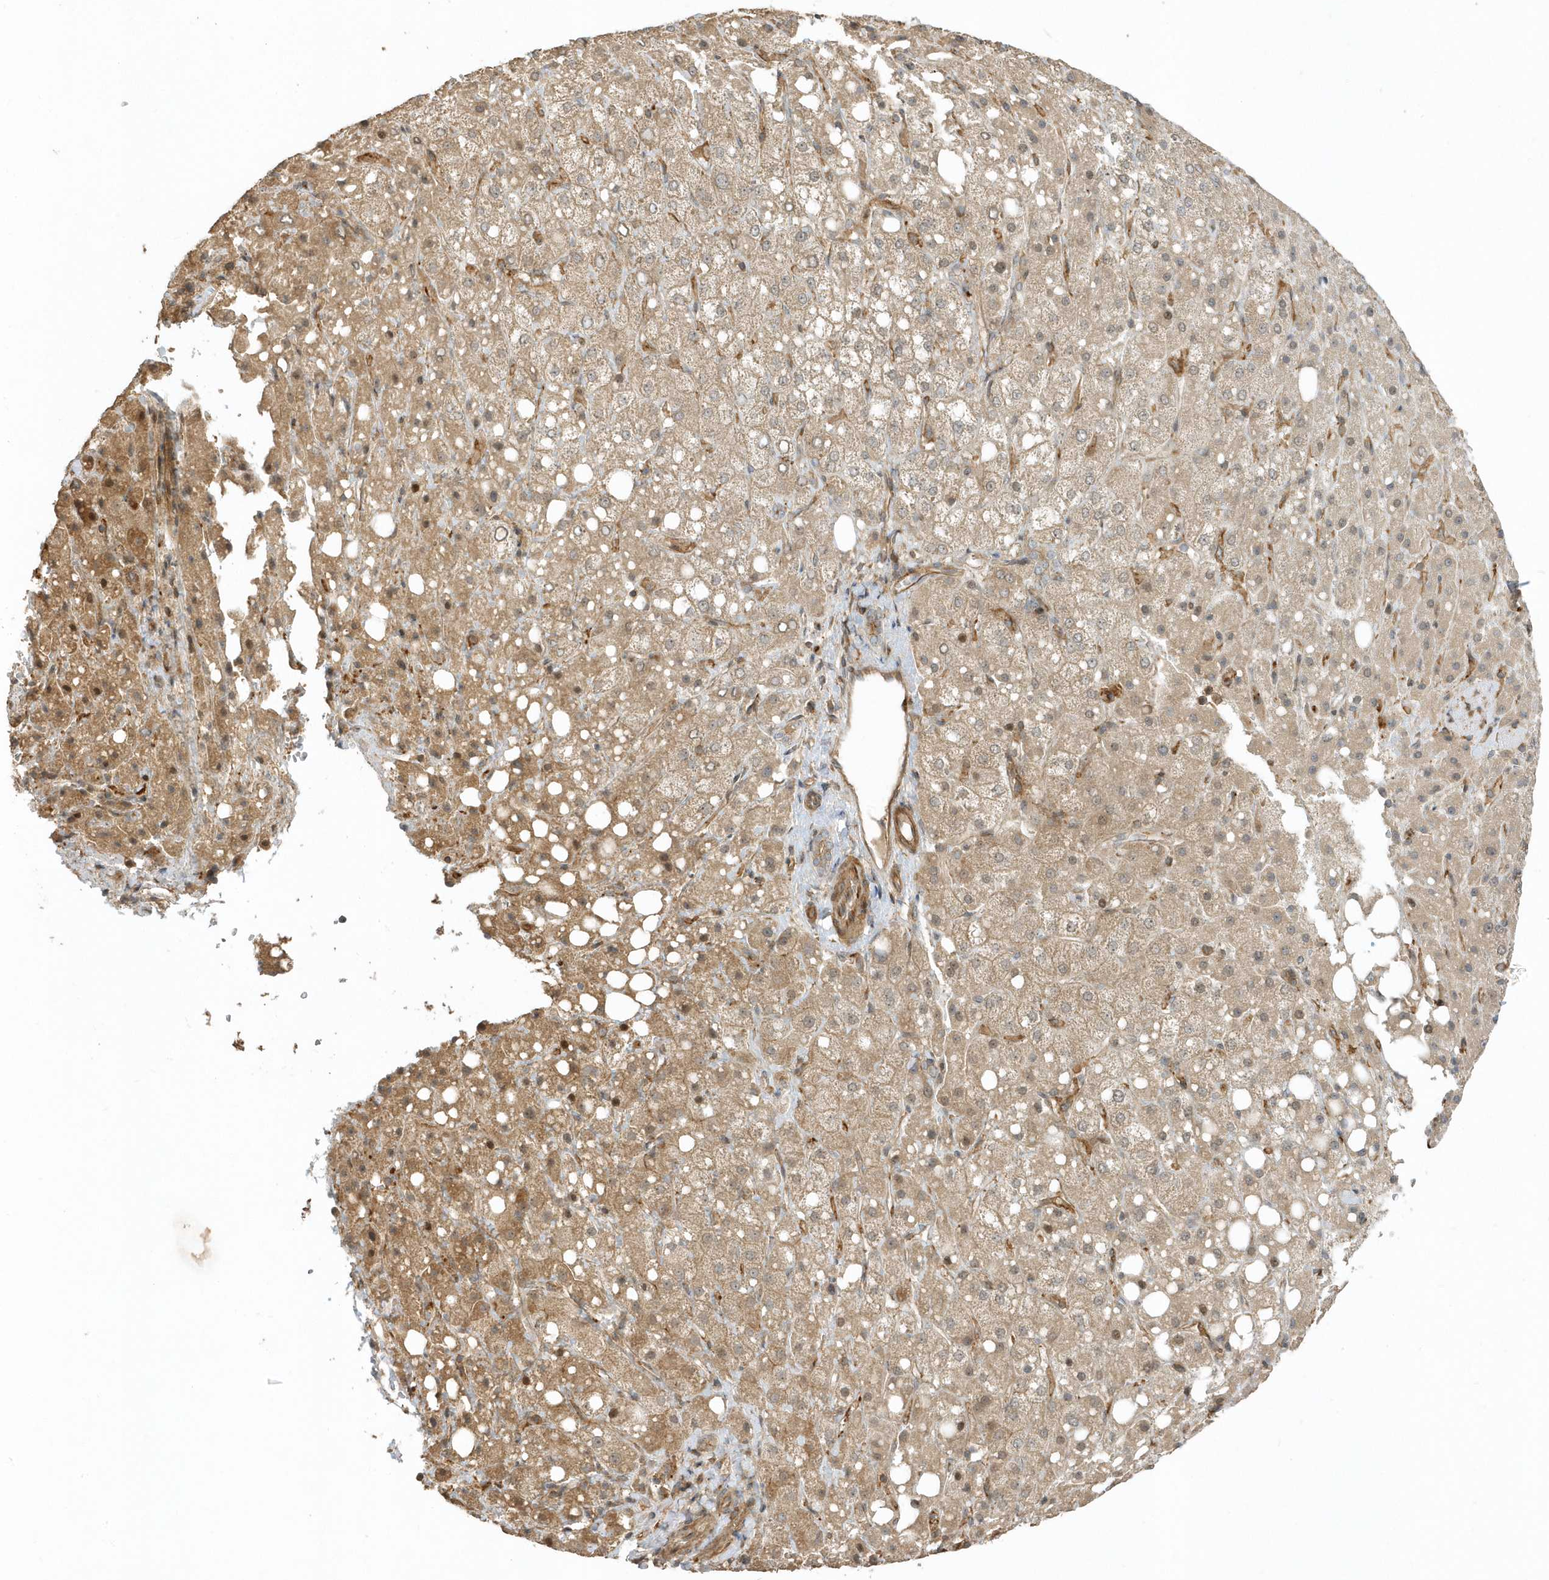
{"staining": {"intensity": "moderate", "quantity": ">75%", "location": "cytoplasmic/membranous"}, "tissue": "liver cancer", "cell_type": "Tumor cells", "image_type": "cancer", "snomed": [{"axis": "morphology", "description": "Carcinoma, Hepatocellular, NOS"}, {"axis": "topography", "description": "Liver"}], "caption": "Protein expression analysis of liver cancer displays moderate cytoplasmic/membranous positivity in about >75% of tumor cells. (IHC, brightfield microscopy, high magnification).", "gene": "ZBTB8A", "patient": {"sex": "male", "age": 80}}